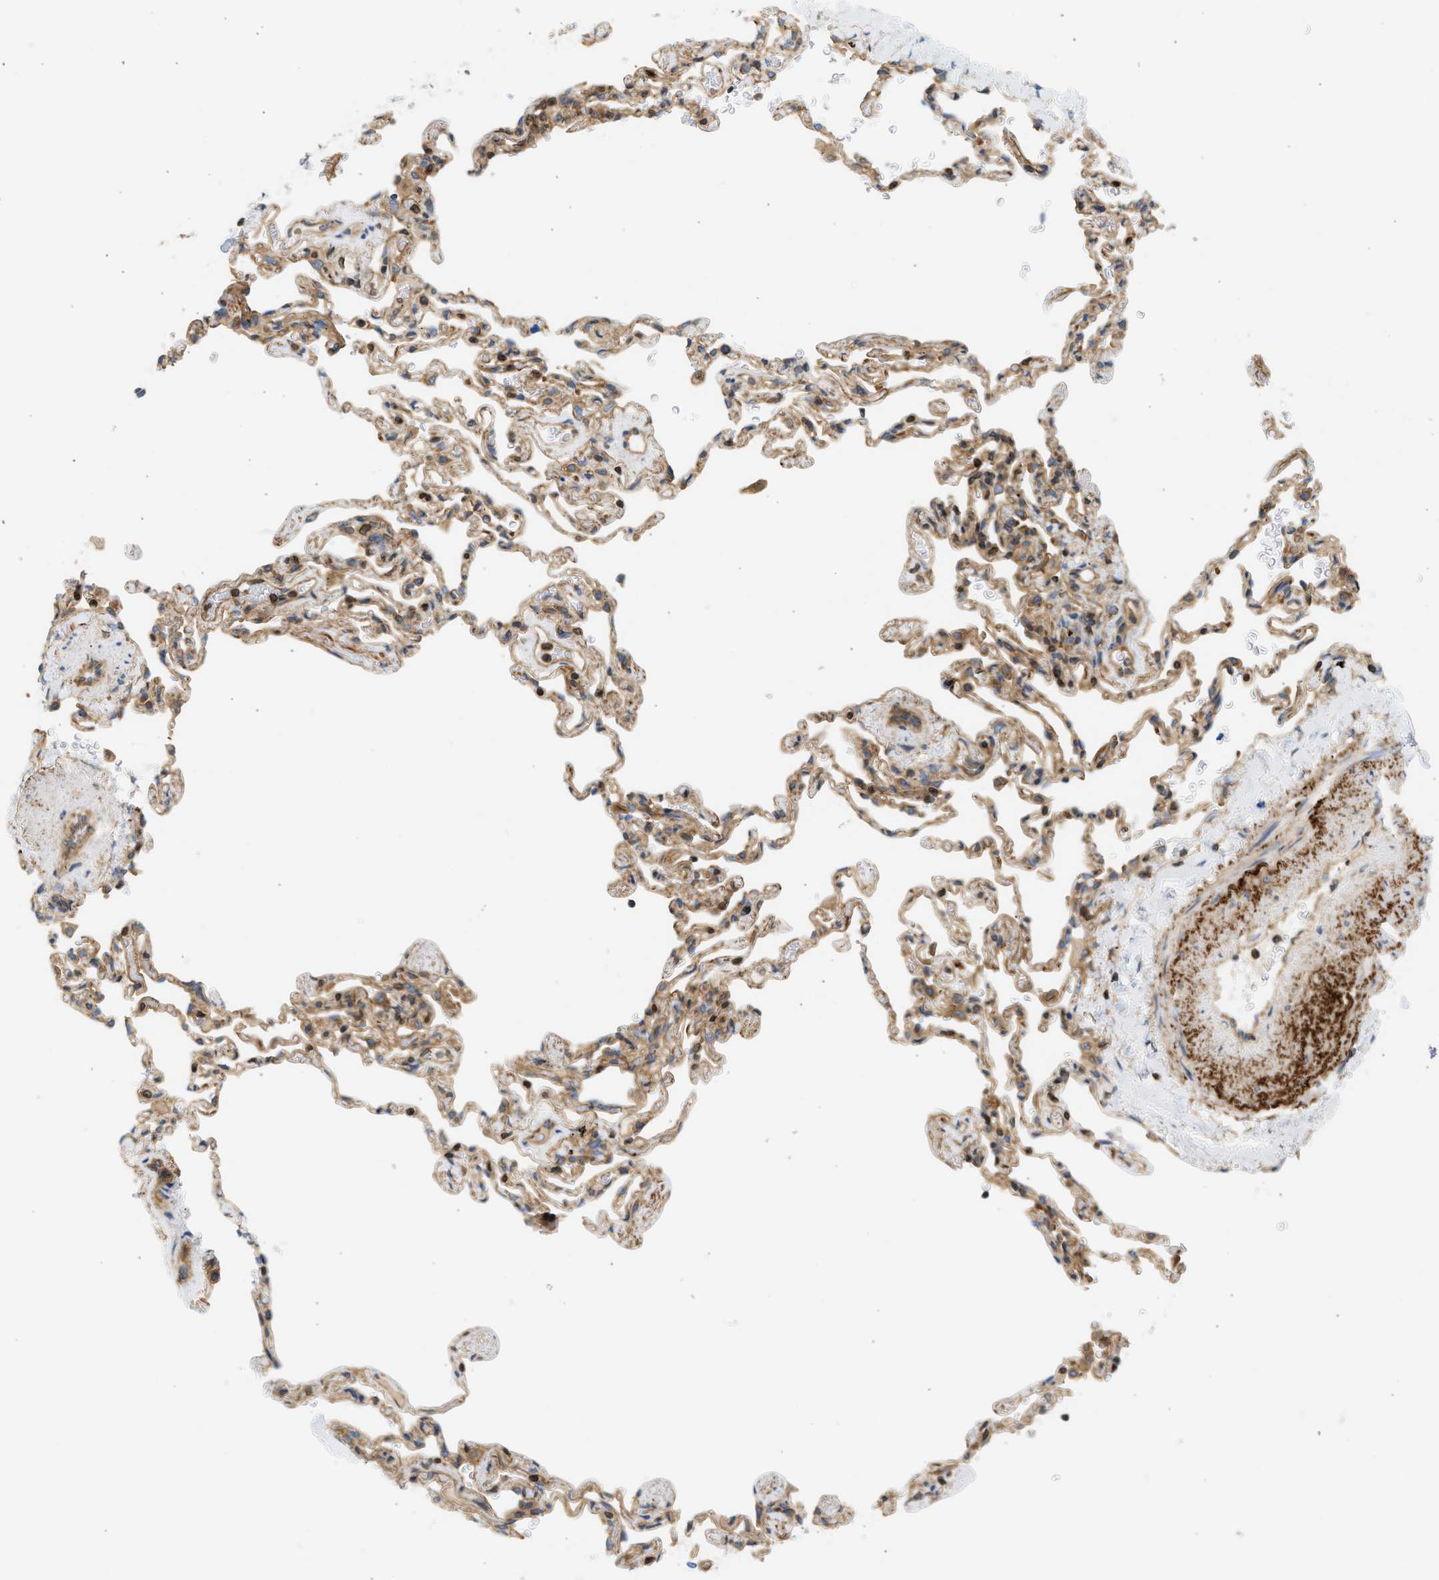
{"staining": {"intensity": "moderate", "quantity": "25%-75%", "location": "cytoplasmic/membranous"}, "tissue": "lung", "cell_type": "Alveolar cells", "image_type": "normal", "snomed": [{"axis": "morphology", "description": "Normal tissue, NOS"}, {"axis": "topography", "description": "Lung"}], "caption": "A medium amount of moderate cytoplasmic/membranous expression is seen in approximately 25%-75% of alveolar cells in benign lung. The protein of interest is stained brown, and the nuclei are stained in blue (DAB IHC with brightfield microscopy, high magnification).", "gene": "STRN", "patient": {"sex": "male", "age": 59}}